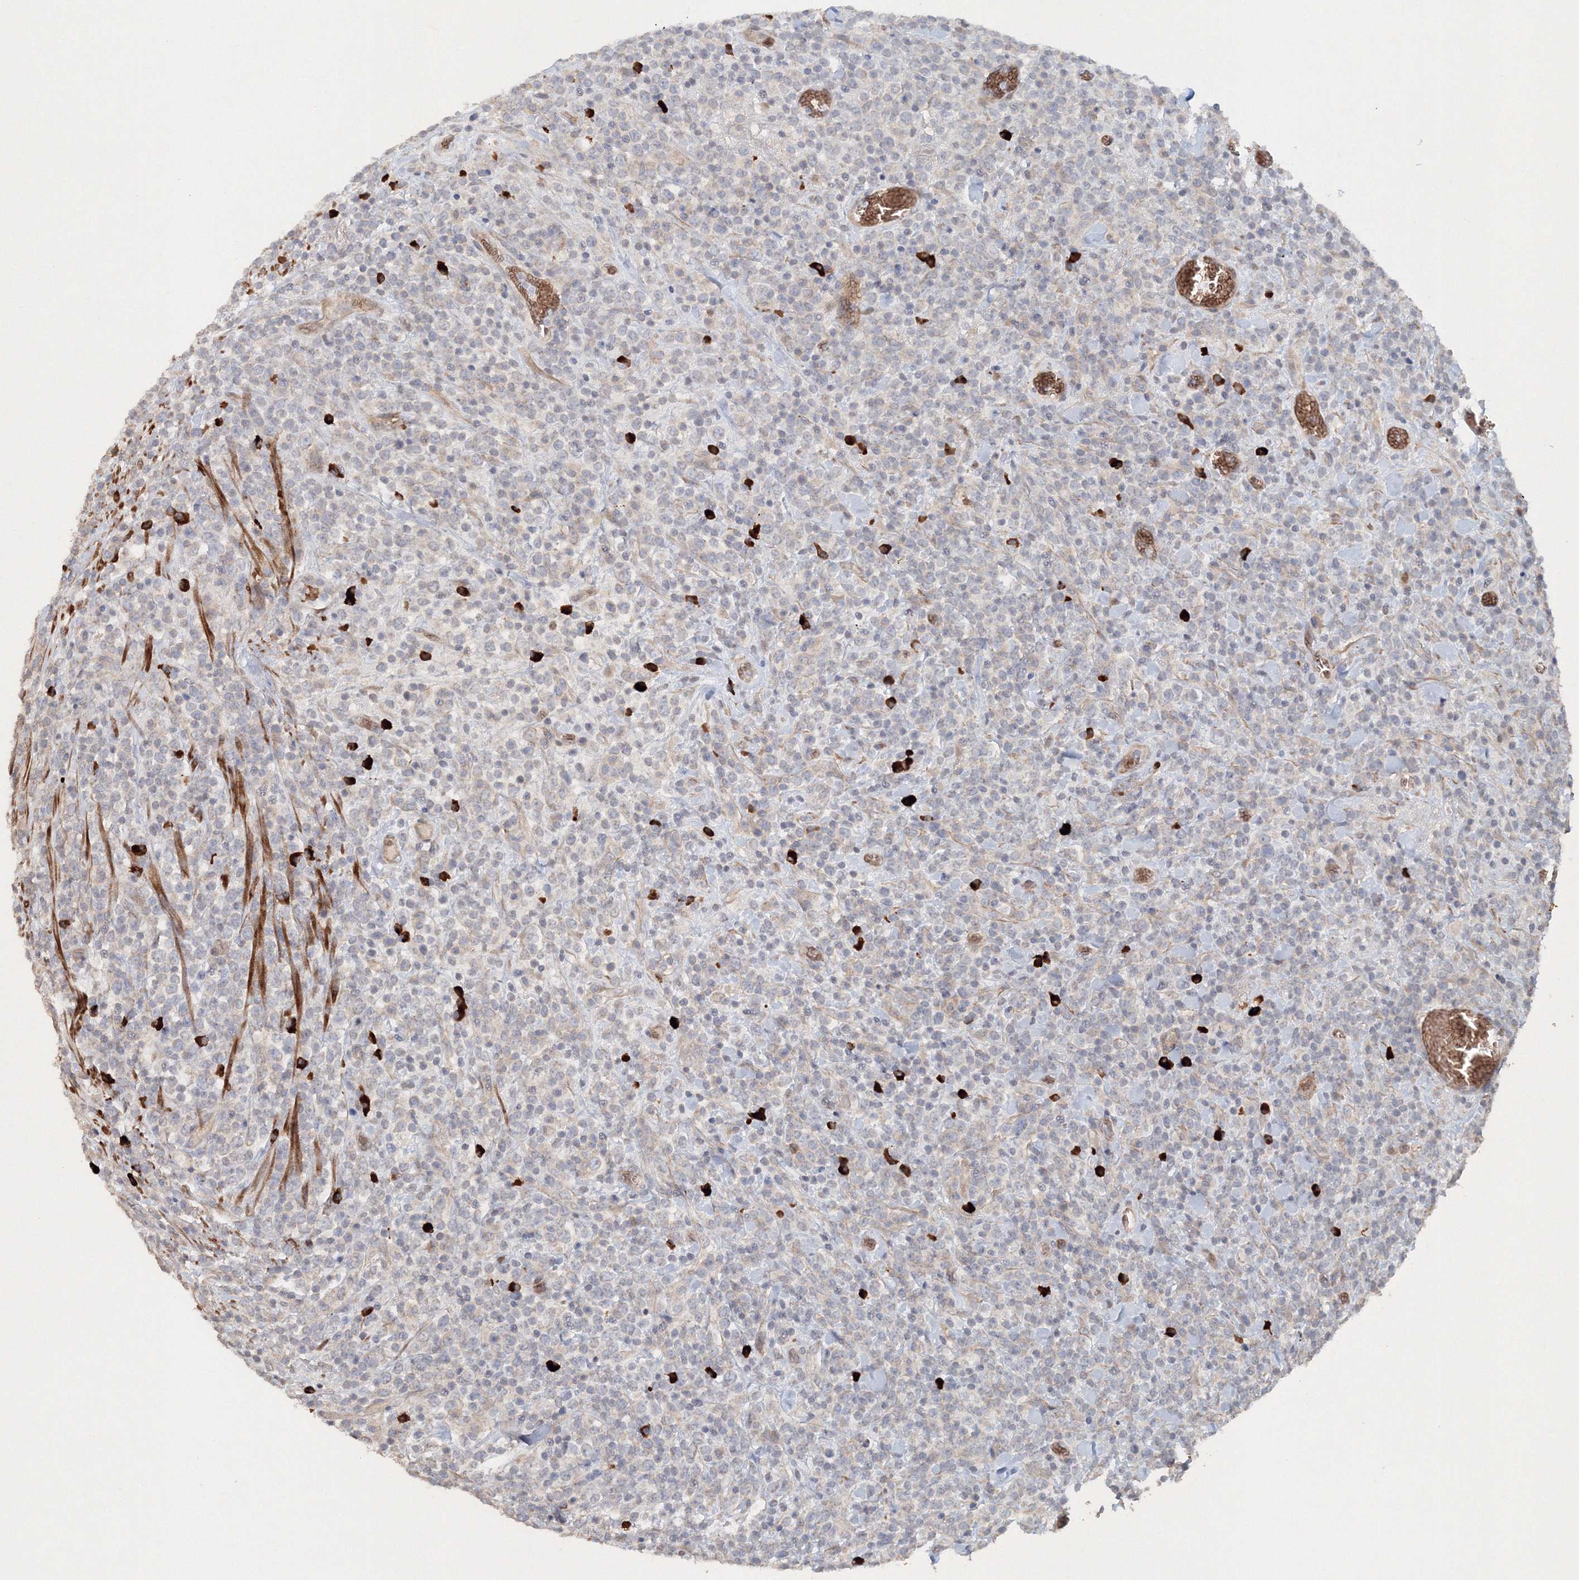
{"staining": {"intensity": "negative", "quantity": "none", "location": "none"}, "tissue": "lymphoma", "cell_type": "Tumor cells", "image_type": "cancer", "snomed": [{"axis": "morphology", "description": "Malignant lymphoma, non-Hodgkin's type, High grade"}, {"axis": "topography", "description": "Colon"}], "caption": "Immunohistochemistry image of human lymphoma stained for a protein (brown), which reveals no expression in tumor cells.", "gene": "NALF2", "patient": {"sex": "female", "age": 53}}